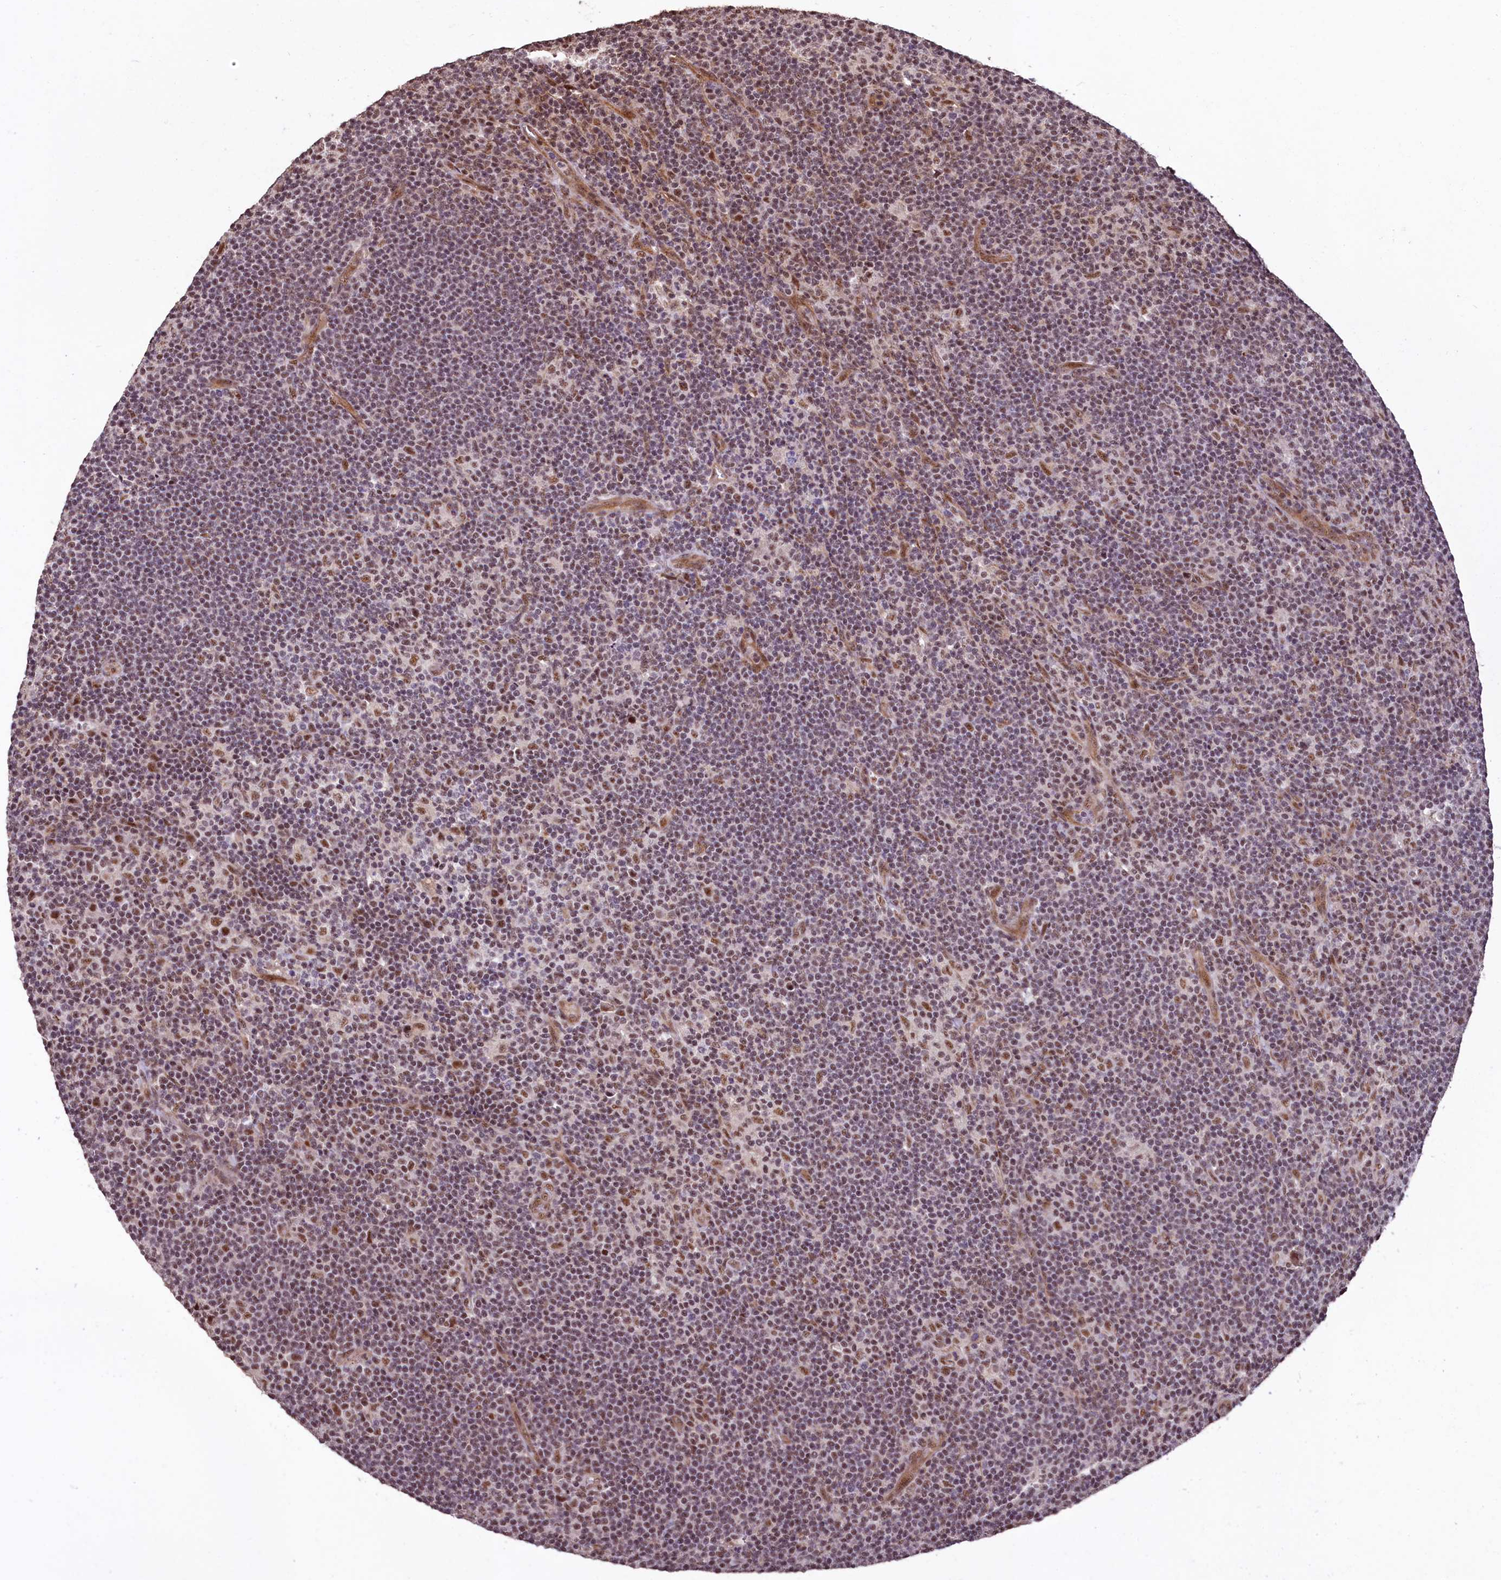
{"staining": {"intensity": "moderate", "quantity": ">75%", "location": "nuclear"}, "tissue": "lymphoma", "cell_type": "Tumor cells", "image_type": "cancer", "snomed": [{"axis": "morphology", "description": "Hodgkin's disease, NOS"}, {"axis": "topography", "description": "Lymph node"}], "caption": "A high-resolution photomicrograph shows IHC staining of Hodgkin's disease, which demonstrates moderate nuclear positivity in about >75% of tumor cells.", "gene": "SFSWAP", "patient": {"sex": "female", "age": 57}}